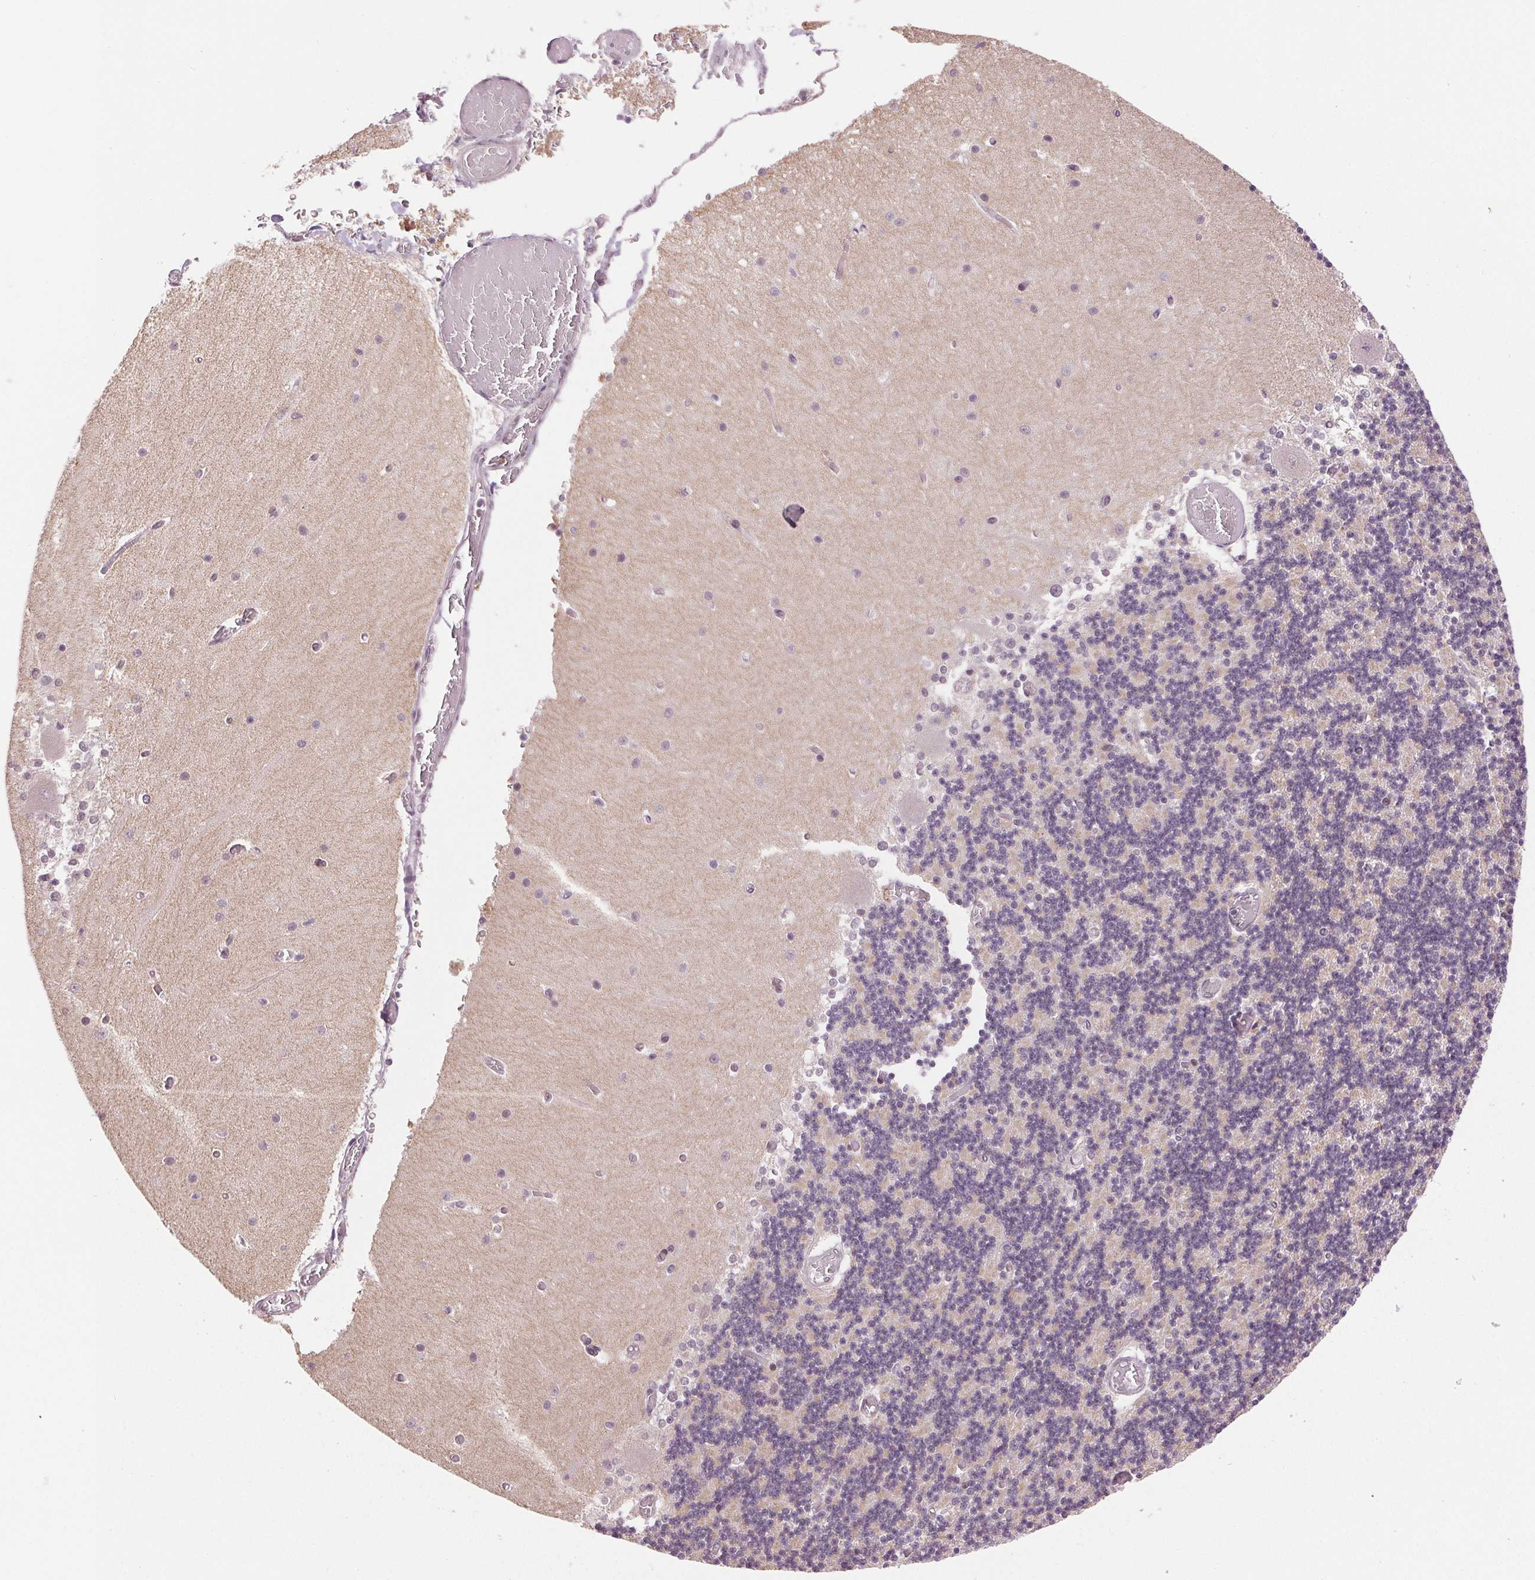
{"staining": {"intensity": "negative", "quantity": "none", "location": "none"}, "tissue": "cerebellum", "cell_type": "Cells in granular layer", "image_type": "normal", "snomed": [{"axis": "morphology", "description": "Normal tissue, NOS"}, {"axis": "topography", "description": "Cerebellum"}], "caption": "DAB (3,3'-diaminobenzidine) immunohistochemical staining of unremarkable human cerebellum displays no significant positivity in cells in granular layer. (DAB (3,3'-diaminobenzidine) IHC, high magnification).", "gene": "GRHL3", "patient": {"sex": "female", "age": 28}}